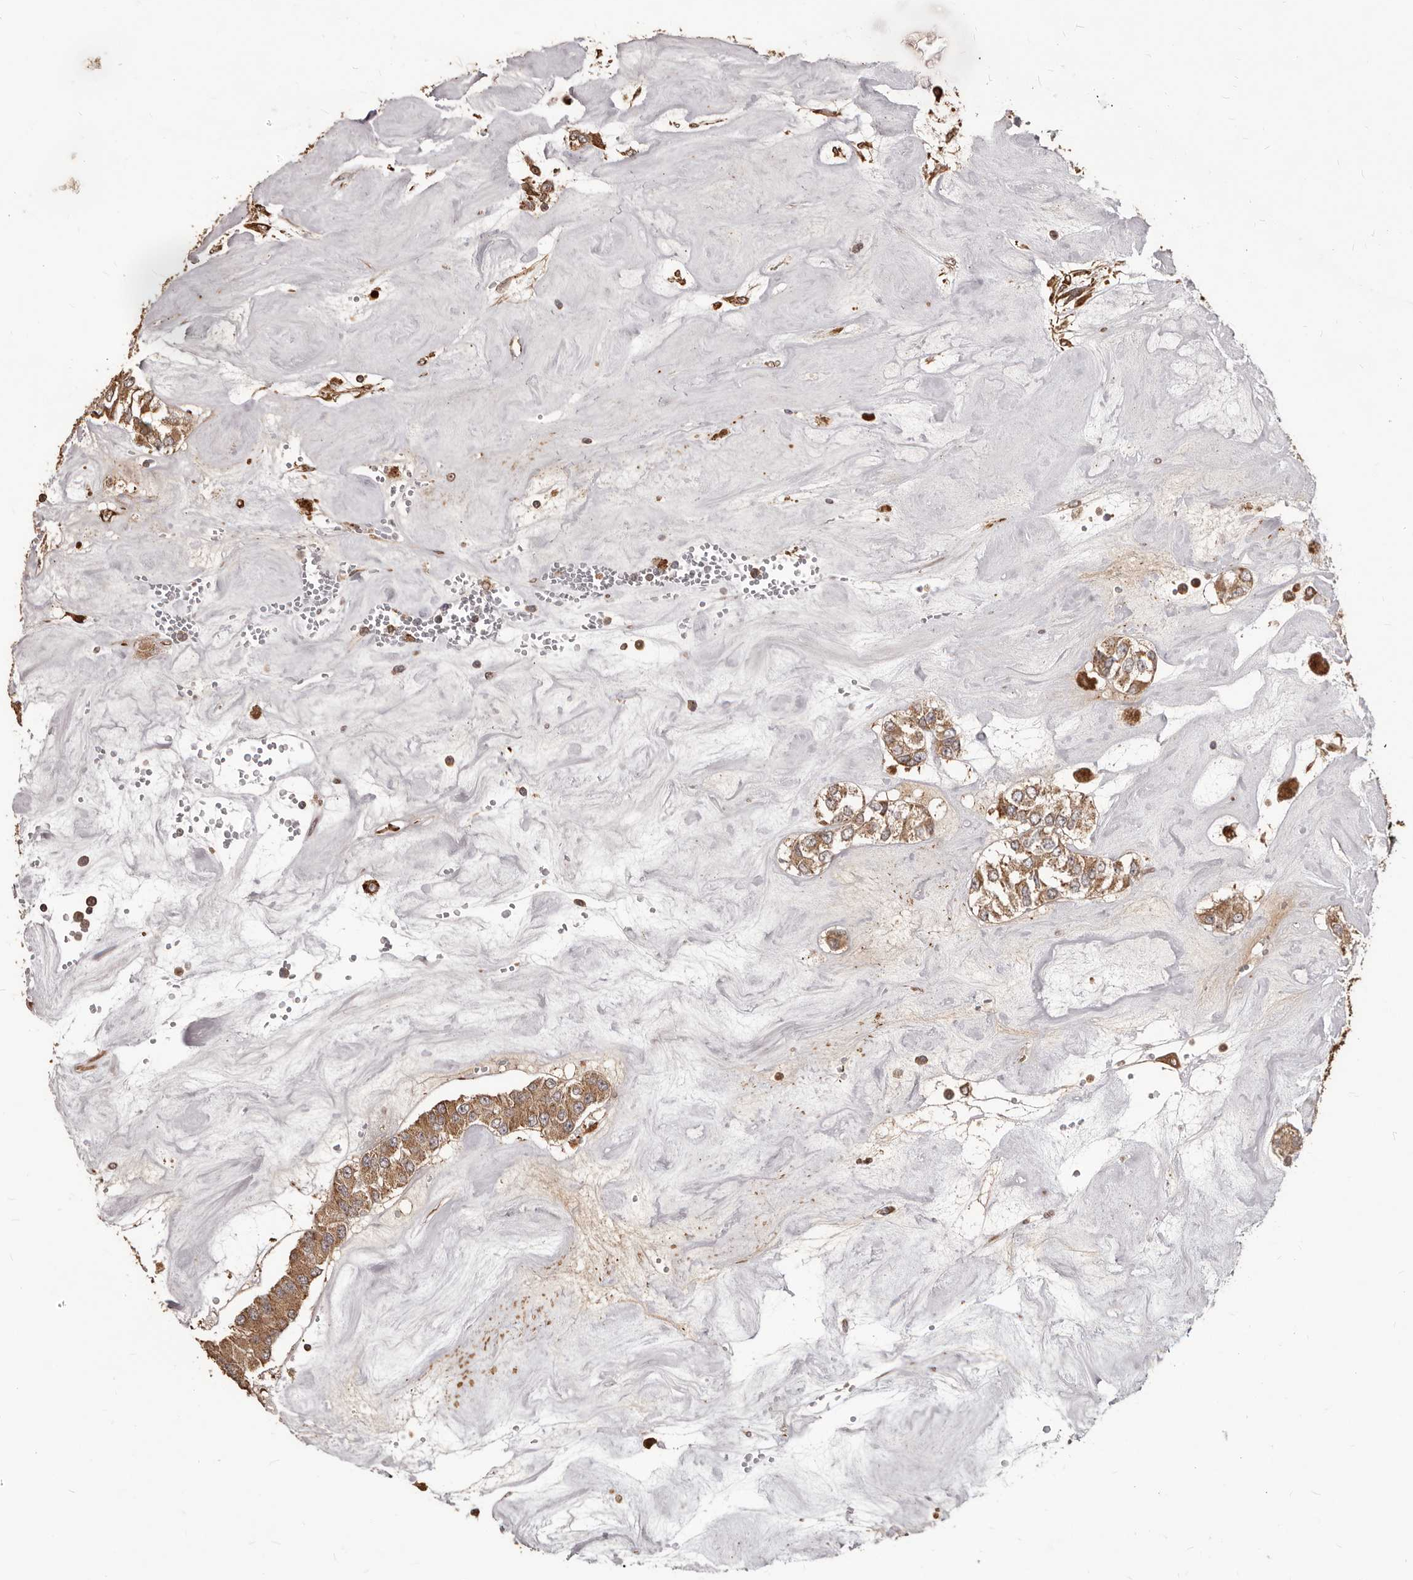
{"staining": {"intensity": "moderate", "quantity": ">75%", "location": "cytoplasmic/membranous"}, "tissue": "carcinoid", "cell_type": "Tumor cells", "image_type": "cancer", "snomed": [{"axis": "morphology", "description": "Carcinoid, malignant, NOS"}, {"axis": "topography", "description": "Pancreas"}], "caption": "Malignant carcinoid stained with a protein marker shows moderate staining in tumor cells.", "gene": "MTO1", "patient": {"sex": "male", "age": 41}}